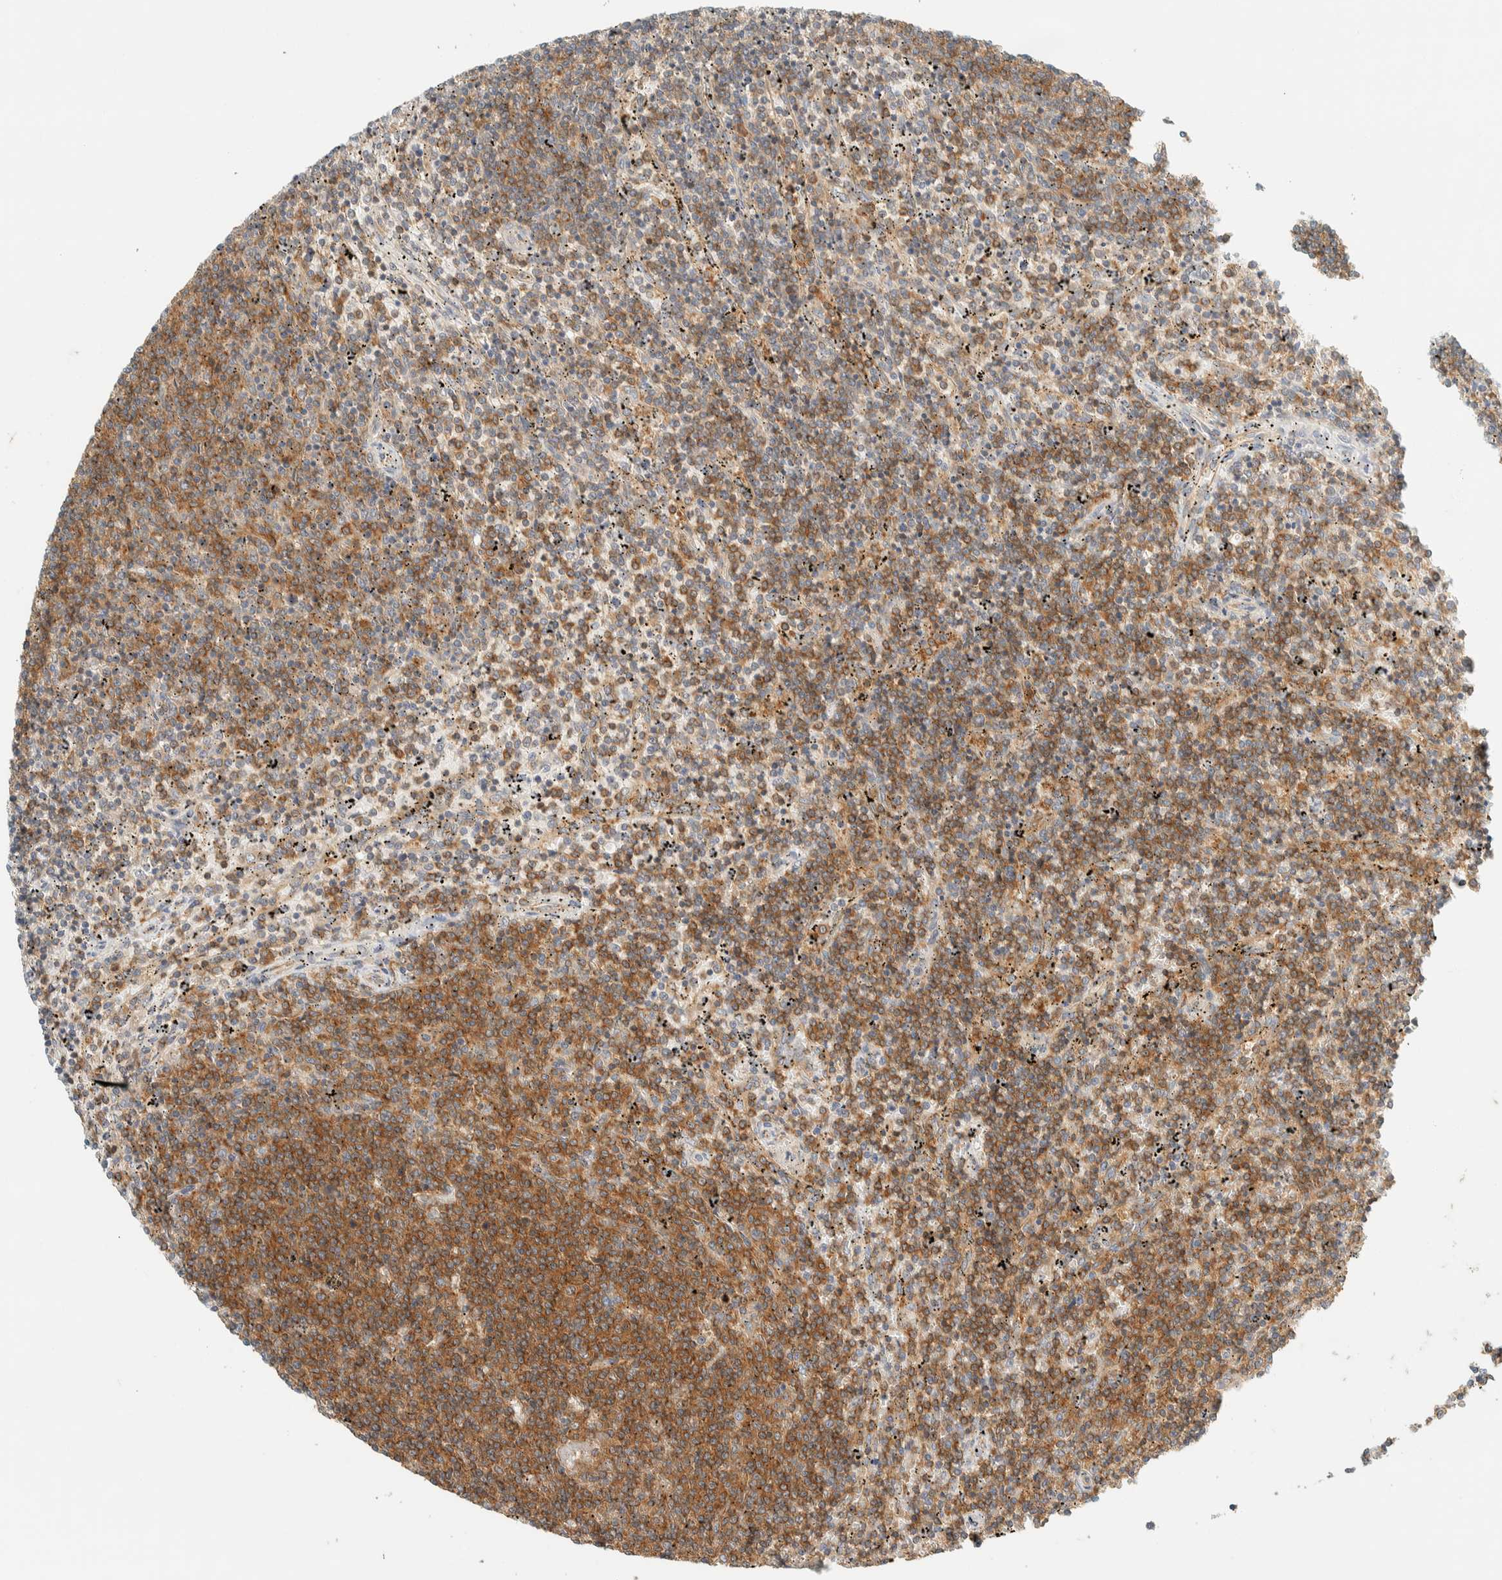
{"staining": {"intensity": "moderate", "quantity": ">75%", "location": "cytoplasmic/membranous"}, "tissue": "lymphoma", "cell_type": "Tumor cells", "image_type": "cancer", "snomed": [{"axis": "morphology", "description": "Malignant lymphoma, non-Hodgkin's type, Low grade"}, {"axis": "topography", "description": "Spleen"}], "caption": "A high-resolution micrograph shows IHC staining of lymphoma, which demonstrates moderate cytoplasmic/membranous expression in approximately >75% of tumor cells. (DAB (3,3'-diaminobenzidine) = brown stain, brightfield microscopy at high magnification).", "gene": "ARFGEF1", "patient": {"sex": "female", "age": 50}}